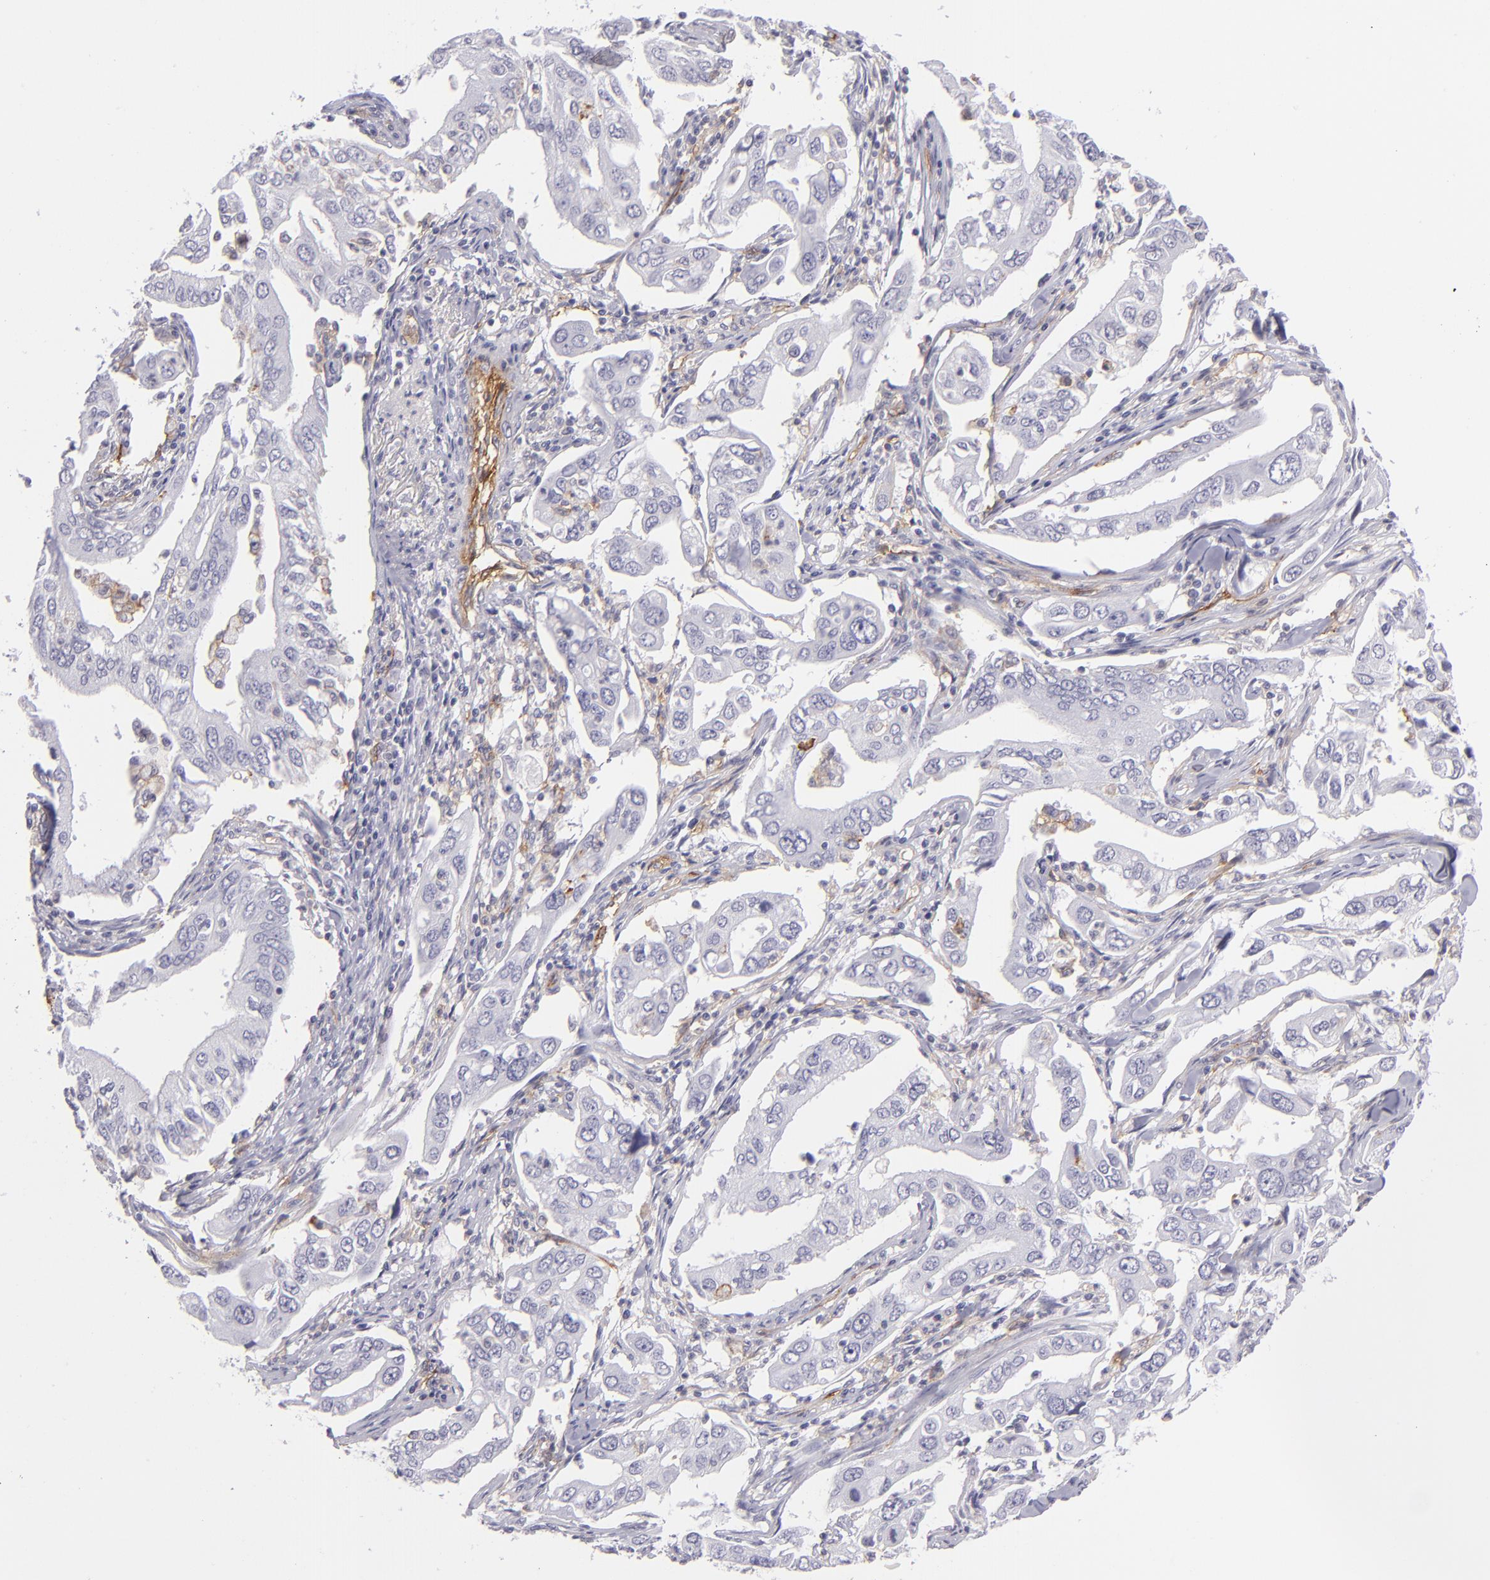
{"staining": {"intensity": "moderate", "quantity": "<25%", "location": "cytoplasmic/membranous"}, "tissue": "lung cancer", "cell_type": "Tumor cells", "image_type": "cancer", "snomed": [{"axis": "morphology", "description": "Adenocarcinoma, NOS"}, {"axis": "topography", "description": "Lung"}], "caption": "Lung cancer was stained to show a protein in brown. There is low levels of moderate cytoplasmic/membranous positivity in about <25% of tumor cells.", "gene": "THBD", "patient": {"sex": "male", "age": 48}}